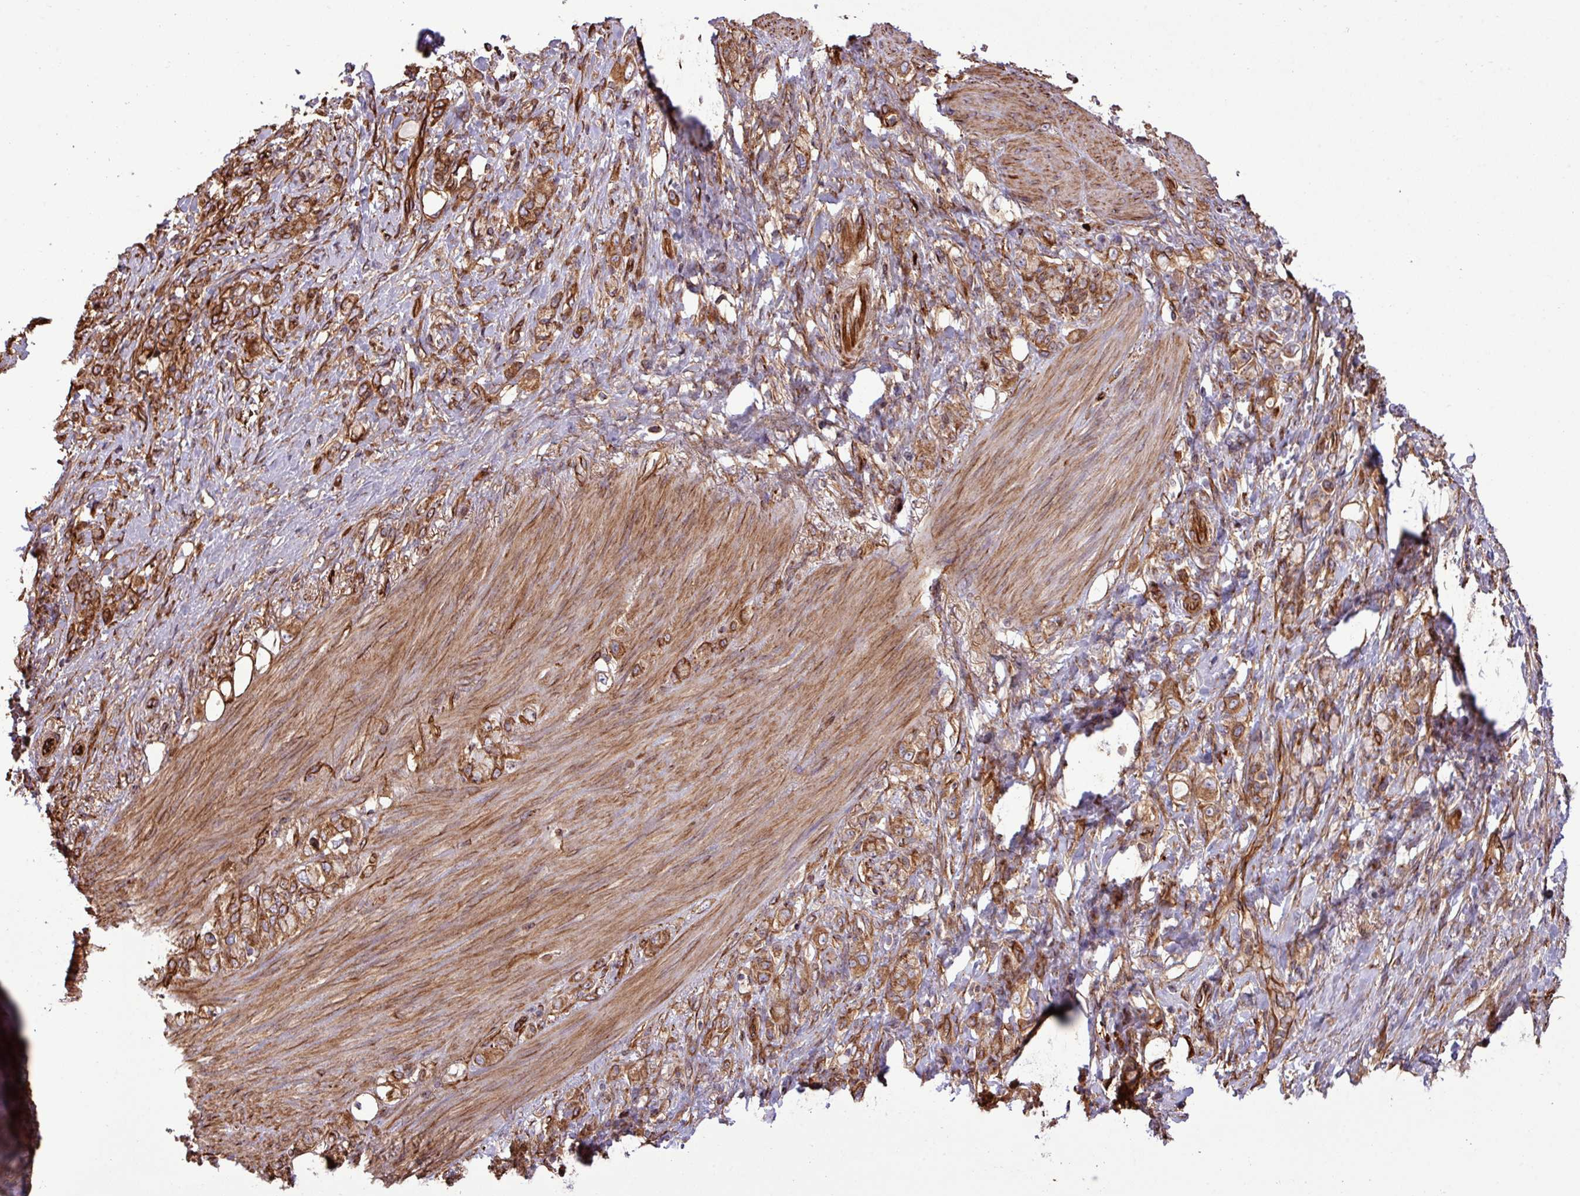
{"staining": {"intensity": "strong", "quantity": ">75%", "location": "cytoplasmic/membranous"}, "tissue": "stomach cancer", "cell_type": "Tumor cells", "image_type": "cancer", "snomed": [{"axis": "morphology", "description": "Normal tissue, NOS"}, {"axis": "morphology", "description": "Adenocarcinoma, NOS"}, {"axis": "topography", "description": "Stomach"}], "caption": "Immunohistochemical staining of adenocarcinoma (stomach) demonstrates high levels of strong cytoplasmic/membranous protein expression in approximately >75% of tumor cells. The protein is shown in brown color, while the nuclei are stained blue.", "gene": "ZNF300", "patient": {"sex": "female", "age": 79}}